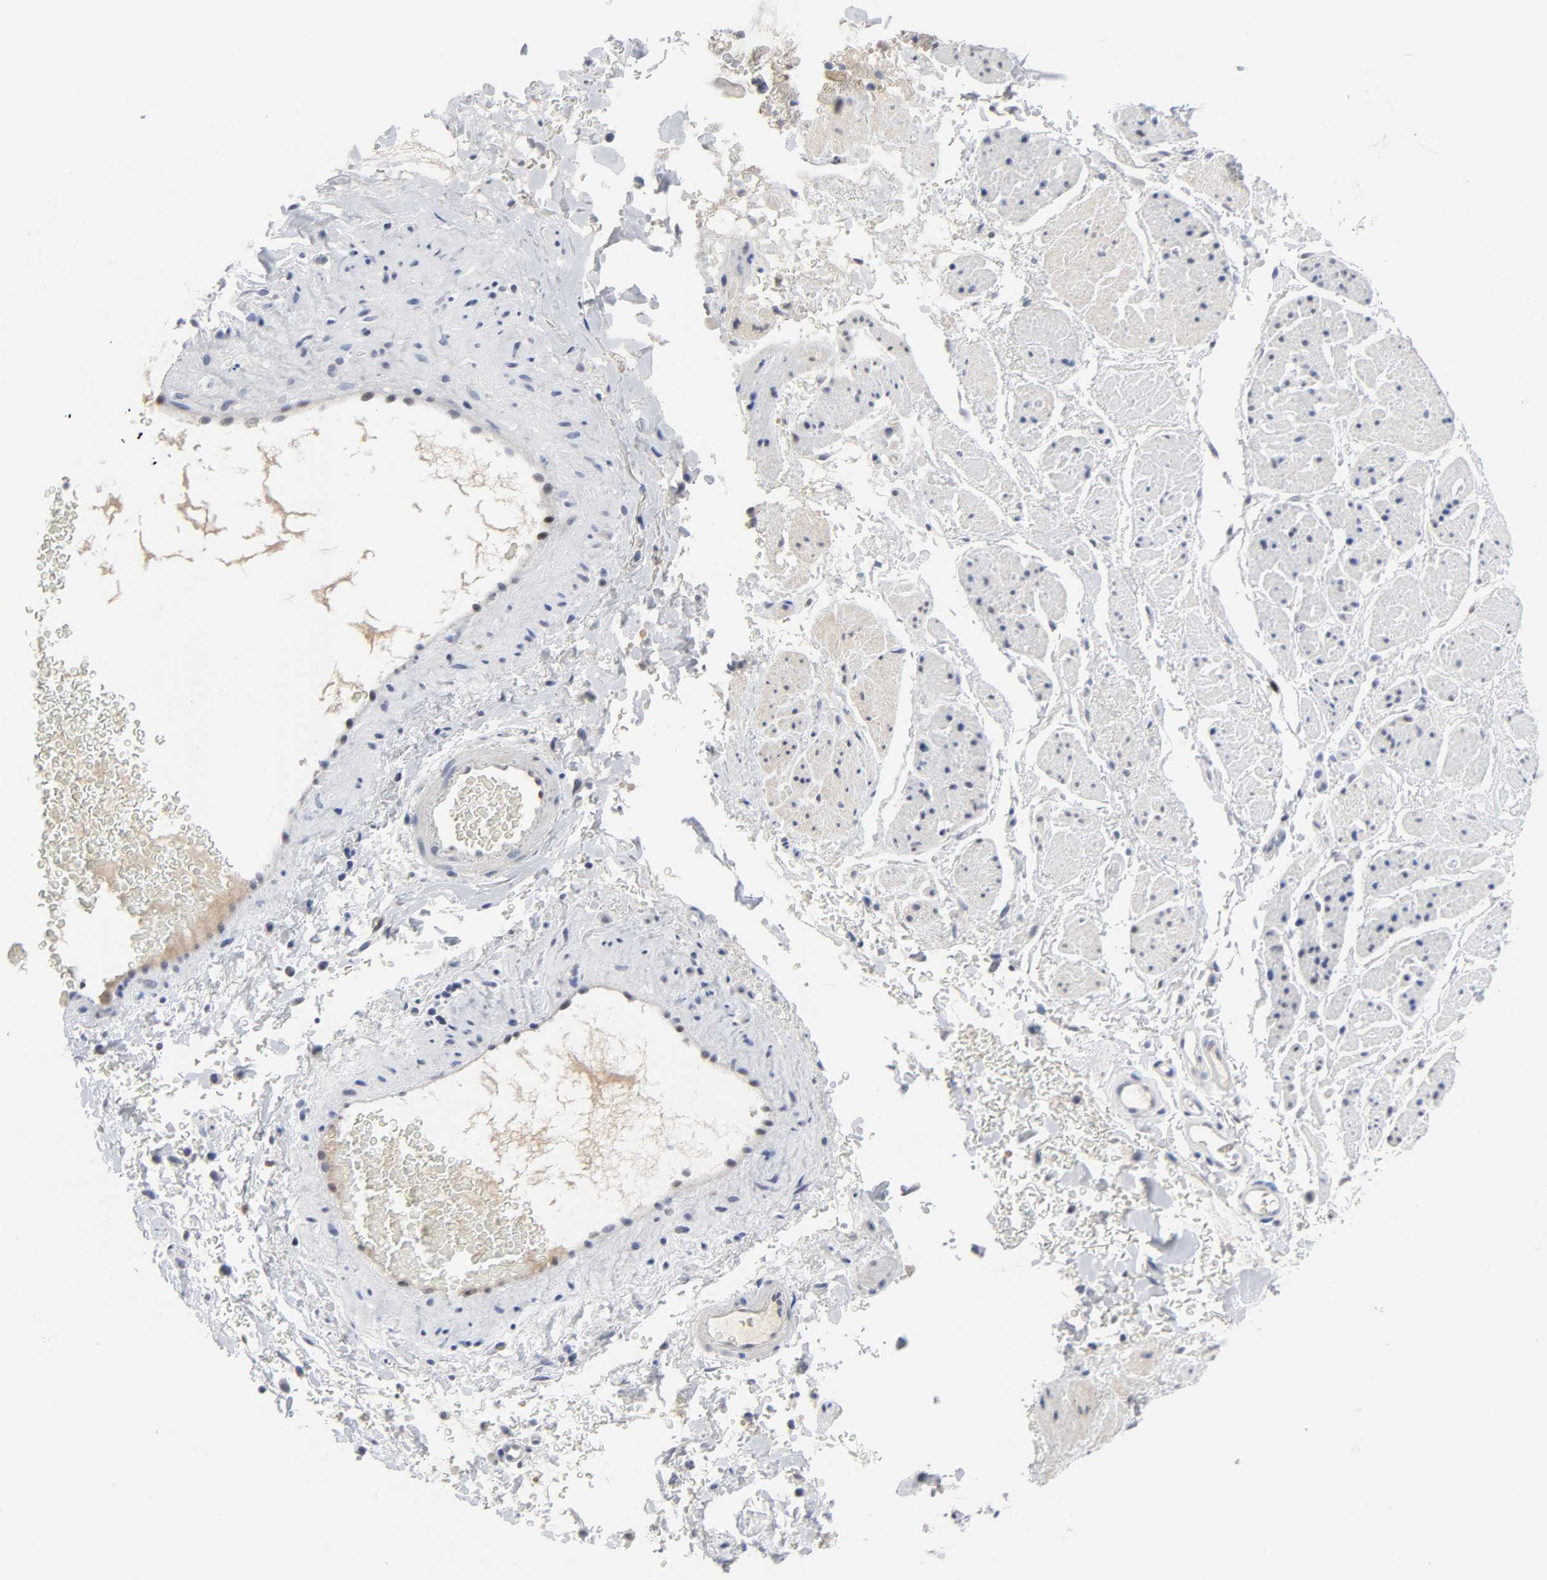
{"staining": {"intensity": "negative", "quantity": "none", "location": "none"}, "tissue": "adipose tissue", "cell_type": "Adipocytes", "image_type": "normal", "snomed": [{"axis": "morphology", "description": "Normal tissue, NOS"}, {"axis": "topography", "description": "Soft tissue"}, {"axis": "topography", "description": "Peripheral nerve tissue"}], "caption": "Adipocytes are negative for protein expression in benign human adipose tissue. (DAB (3,3'-diaminobenzidine) immunohistochemistry visualized using brightfield microscopy, high magnification).", "gene": "WEE1", "patient": {"sex": "female", "age": 71}}